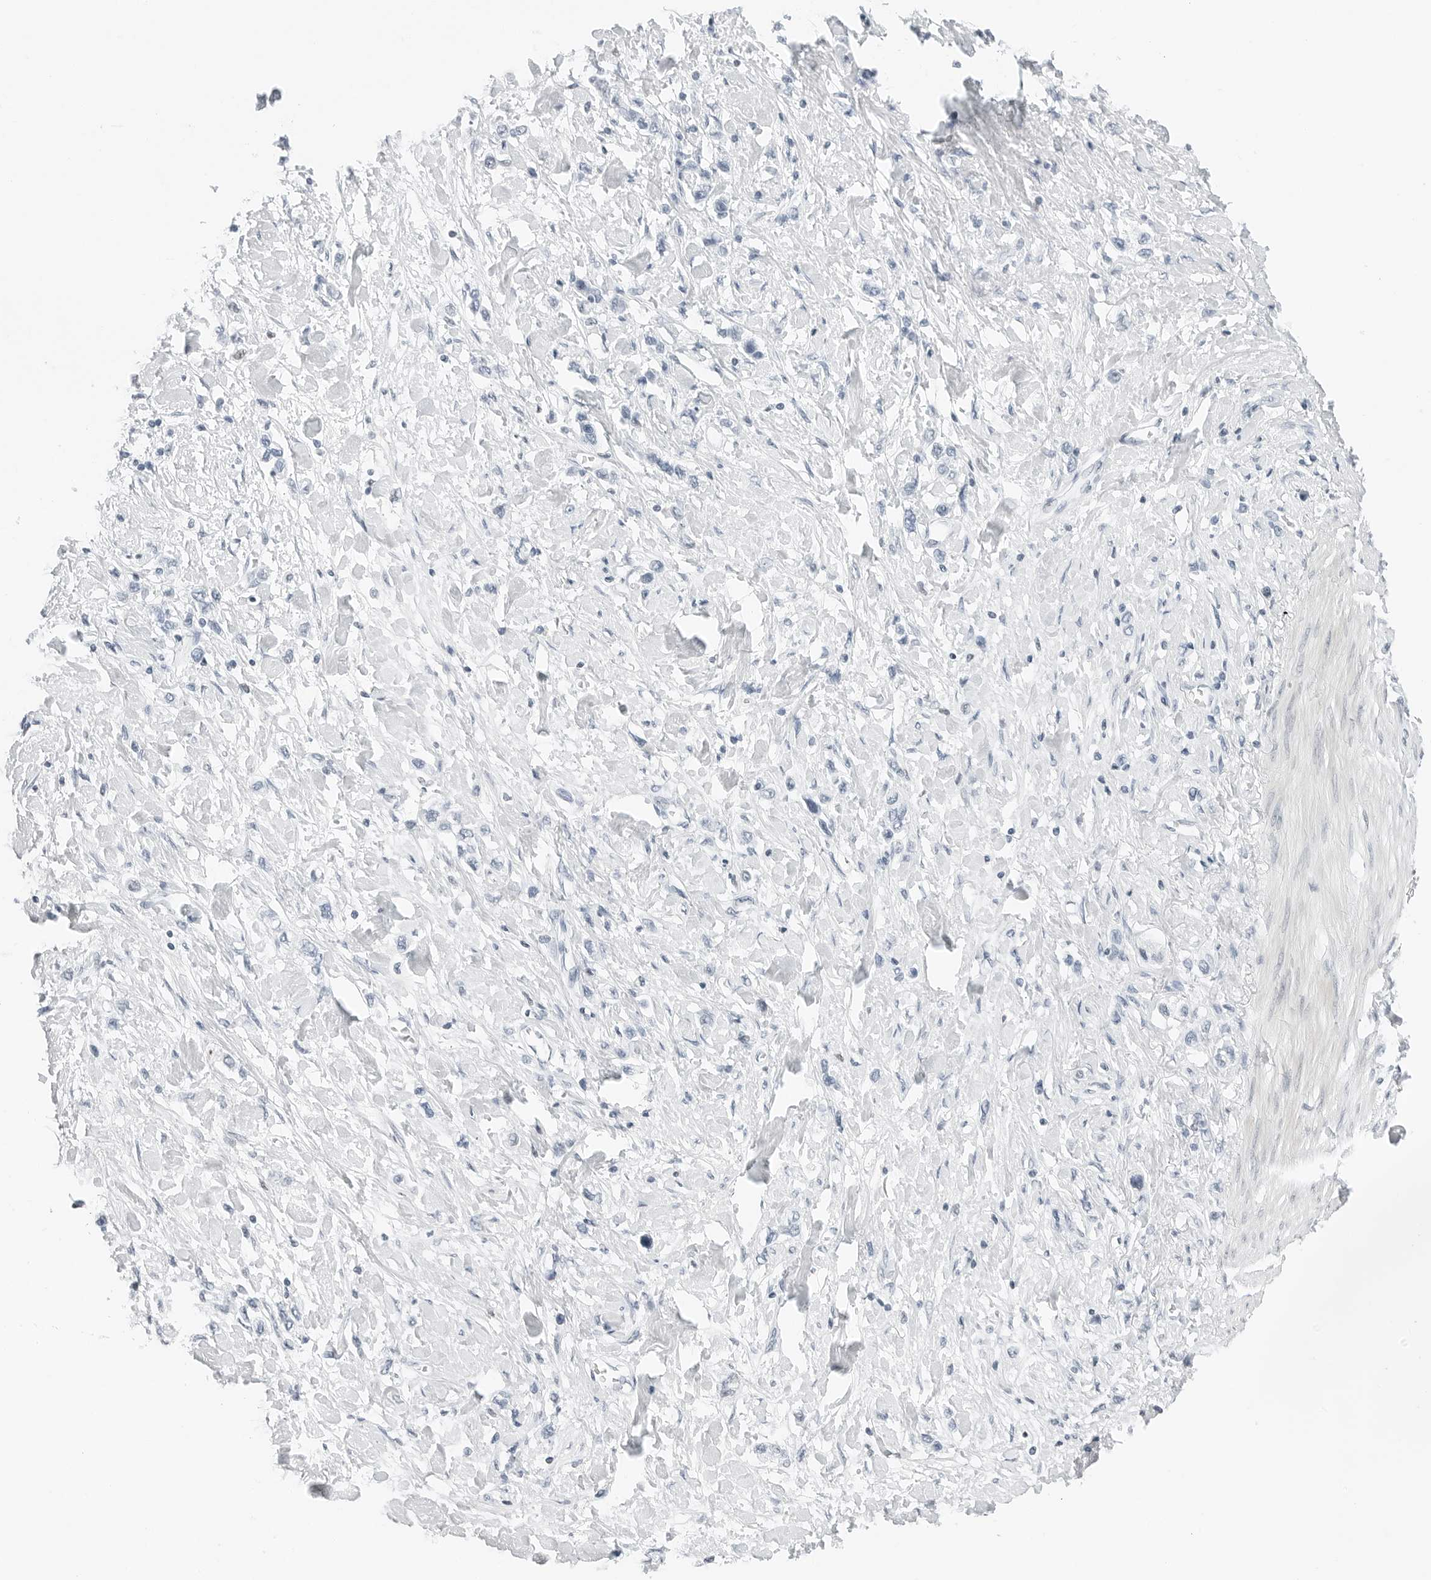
{"staining": {"intensity": "negative", "quantity": "none", "location": "none"}, "tissue": "stomach cancer", "cell_type": "Tumor cells", "image_type": "cancer", "snomed": [{"axis": "morphology", "description": "Adenocarcinoma, NOS"}, {"axis": "topography", "description": "Stomach"}], "caption": "This is an immunohistochemistry (IHC) histopathology image of human stomach cancer (adenocarcinoma). There is no positivity in tumor cells.", "gene": "NTMT2", "patient": {"sex": "female", "age": 65}}